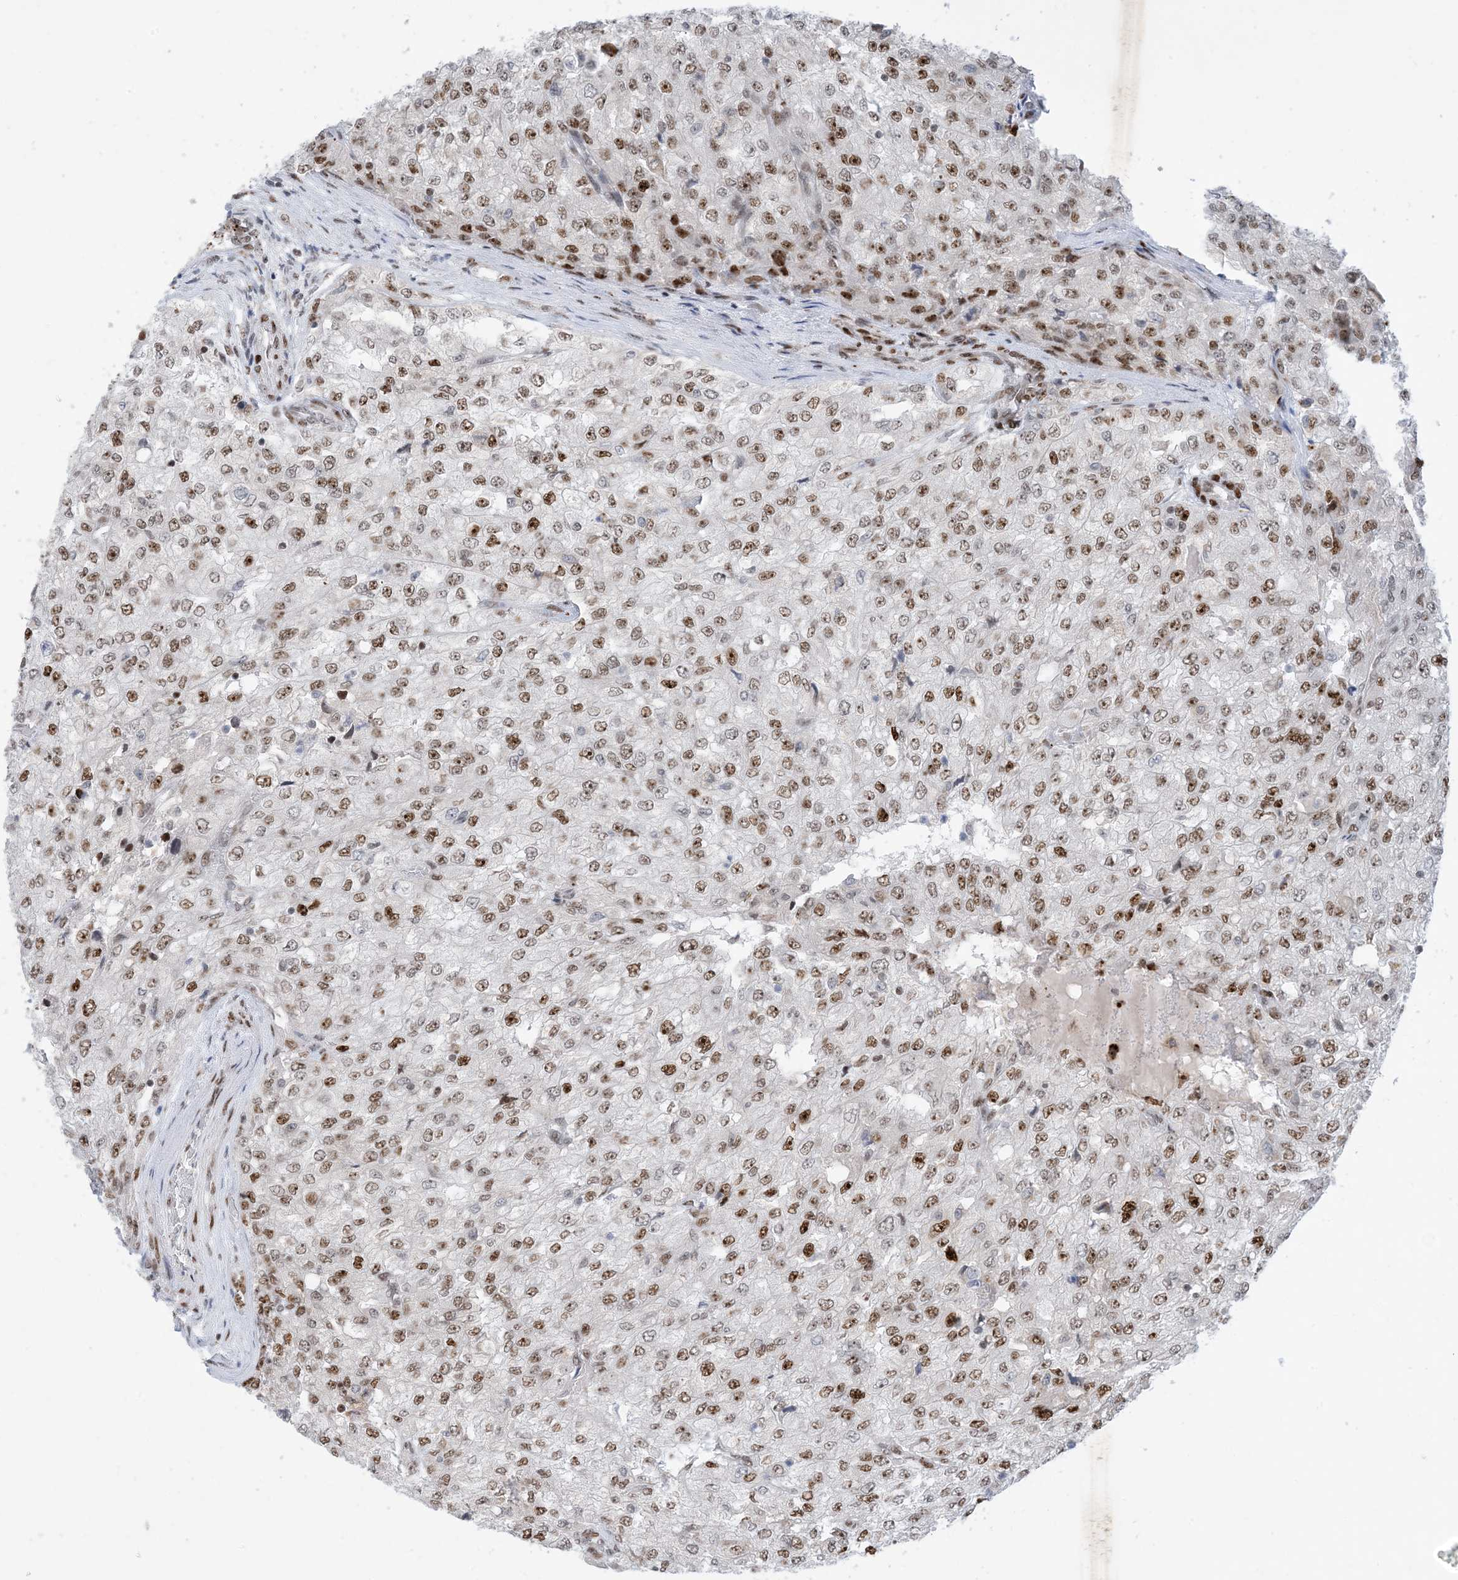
{"staining": {"intensity": "moderate", "quantity": ">75%", "location": "nuclear"}, "tissue": "renal cancer", "cell_type": "Tumor cells", "image_type": "cancer", "snomed": [{"axis": "morphology", "description": "Adenocarcinoma, NOS"}, {"axis": "topography", "description": "Kidney"}], "caption": "Renal adenocarcinoma stained with a protein marker shows moderate staining in tumor cells.", "gene": "TSPYL1", "patient": {"sex": "female", "age": 54}}